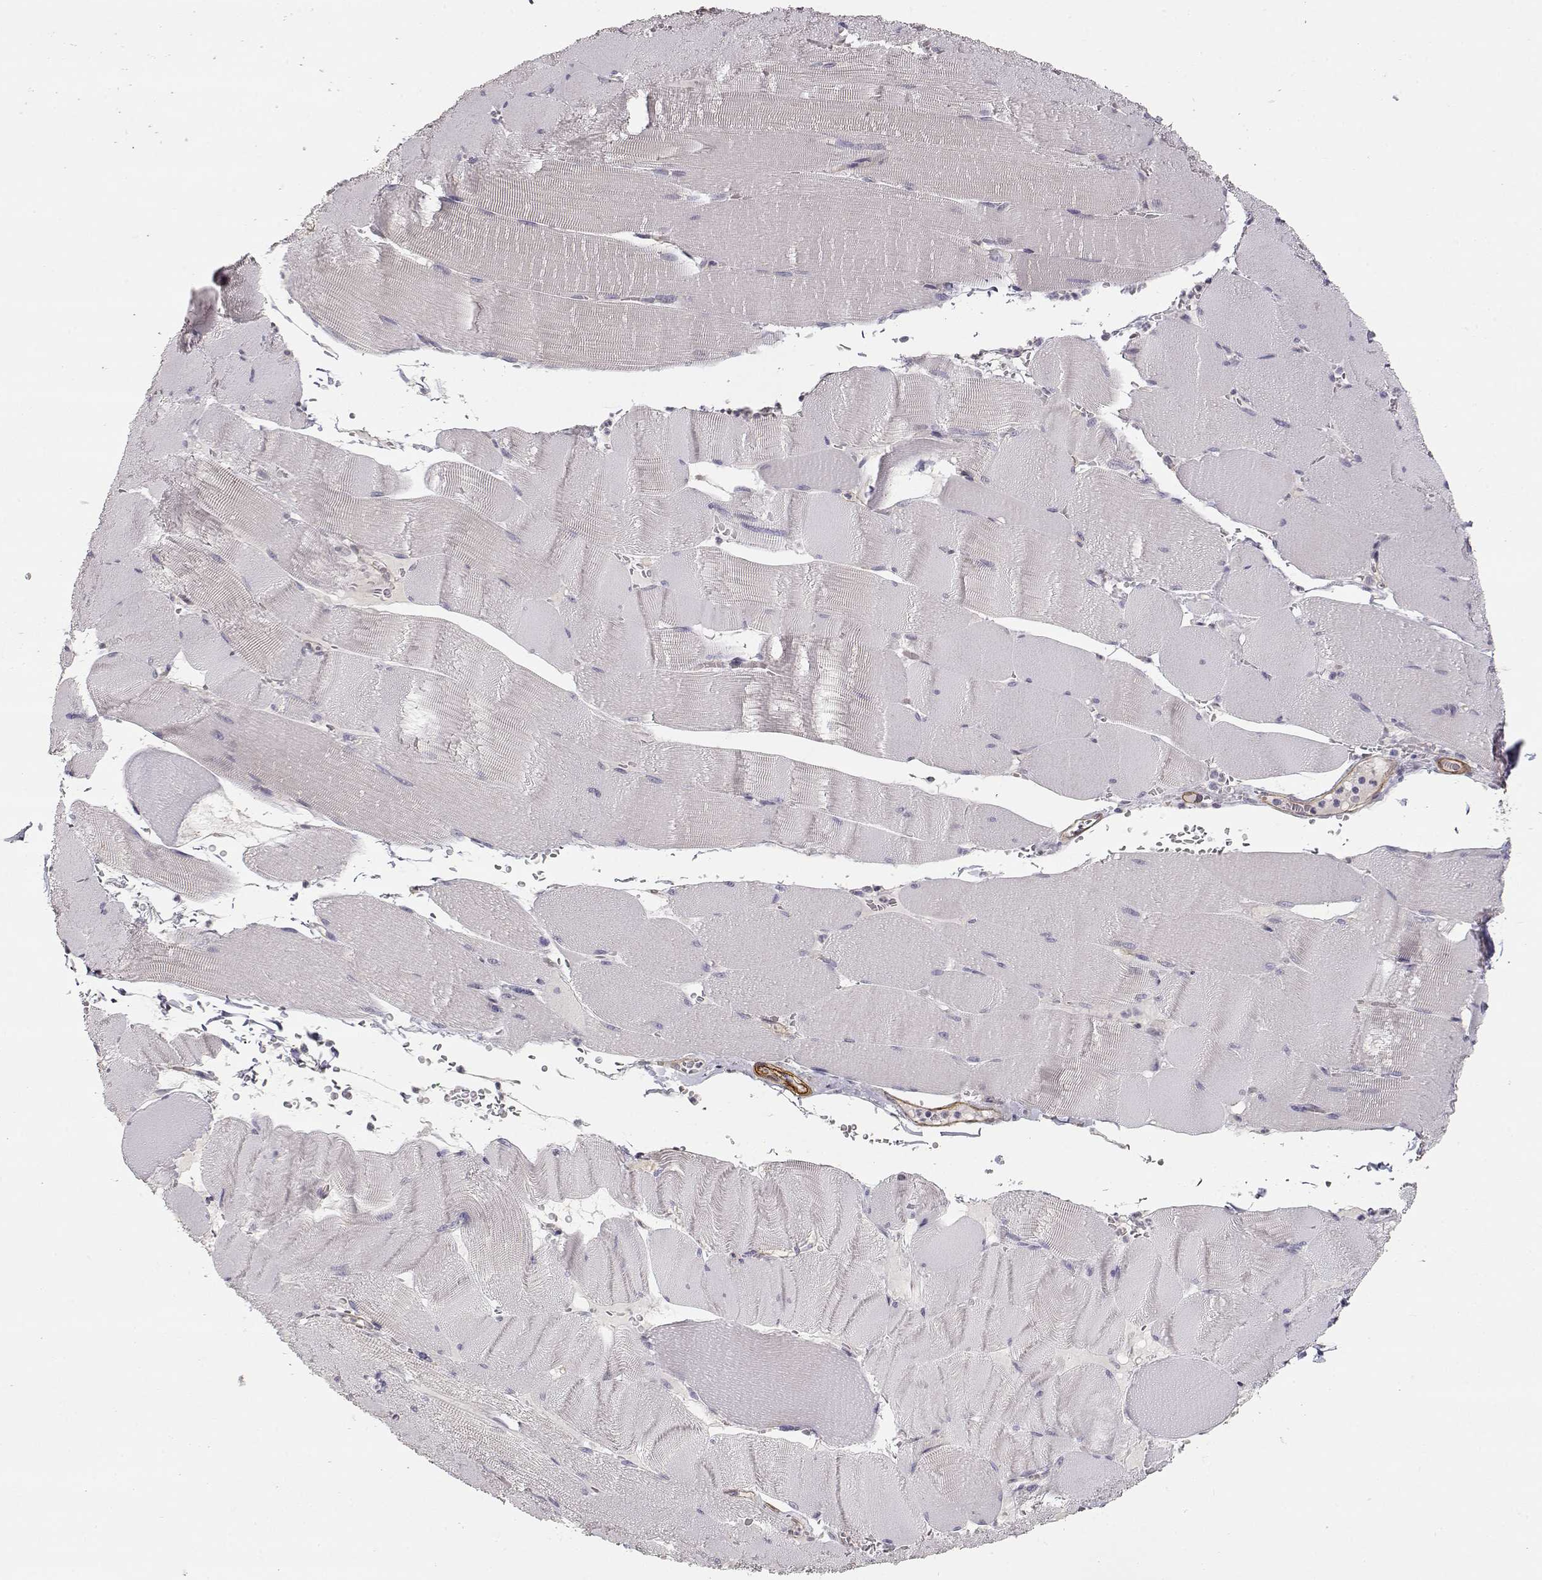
{"staining": {"intensity": "negative", "quantity": "none", "location": "none"}, "tissue": "skeletal muscle", "cell_type": "Myocytes", "image_type": "normal", "snomed": [{"axis": "morphology", "description": "Normal tissue, NOS"}, {"axis": "topography", "description": "Skeletal muscle"}], "caption": "DAB immunohistochemical staining of normal human skeletal muscle exhibits no significant staining in myocytes.", "gene": "LAMA5", "patient": {"sex": "male", "age": 56}}